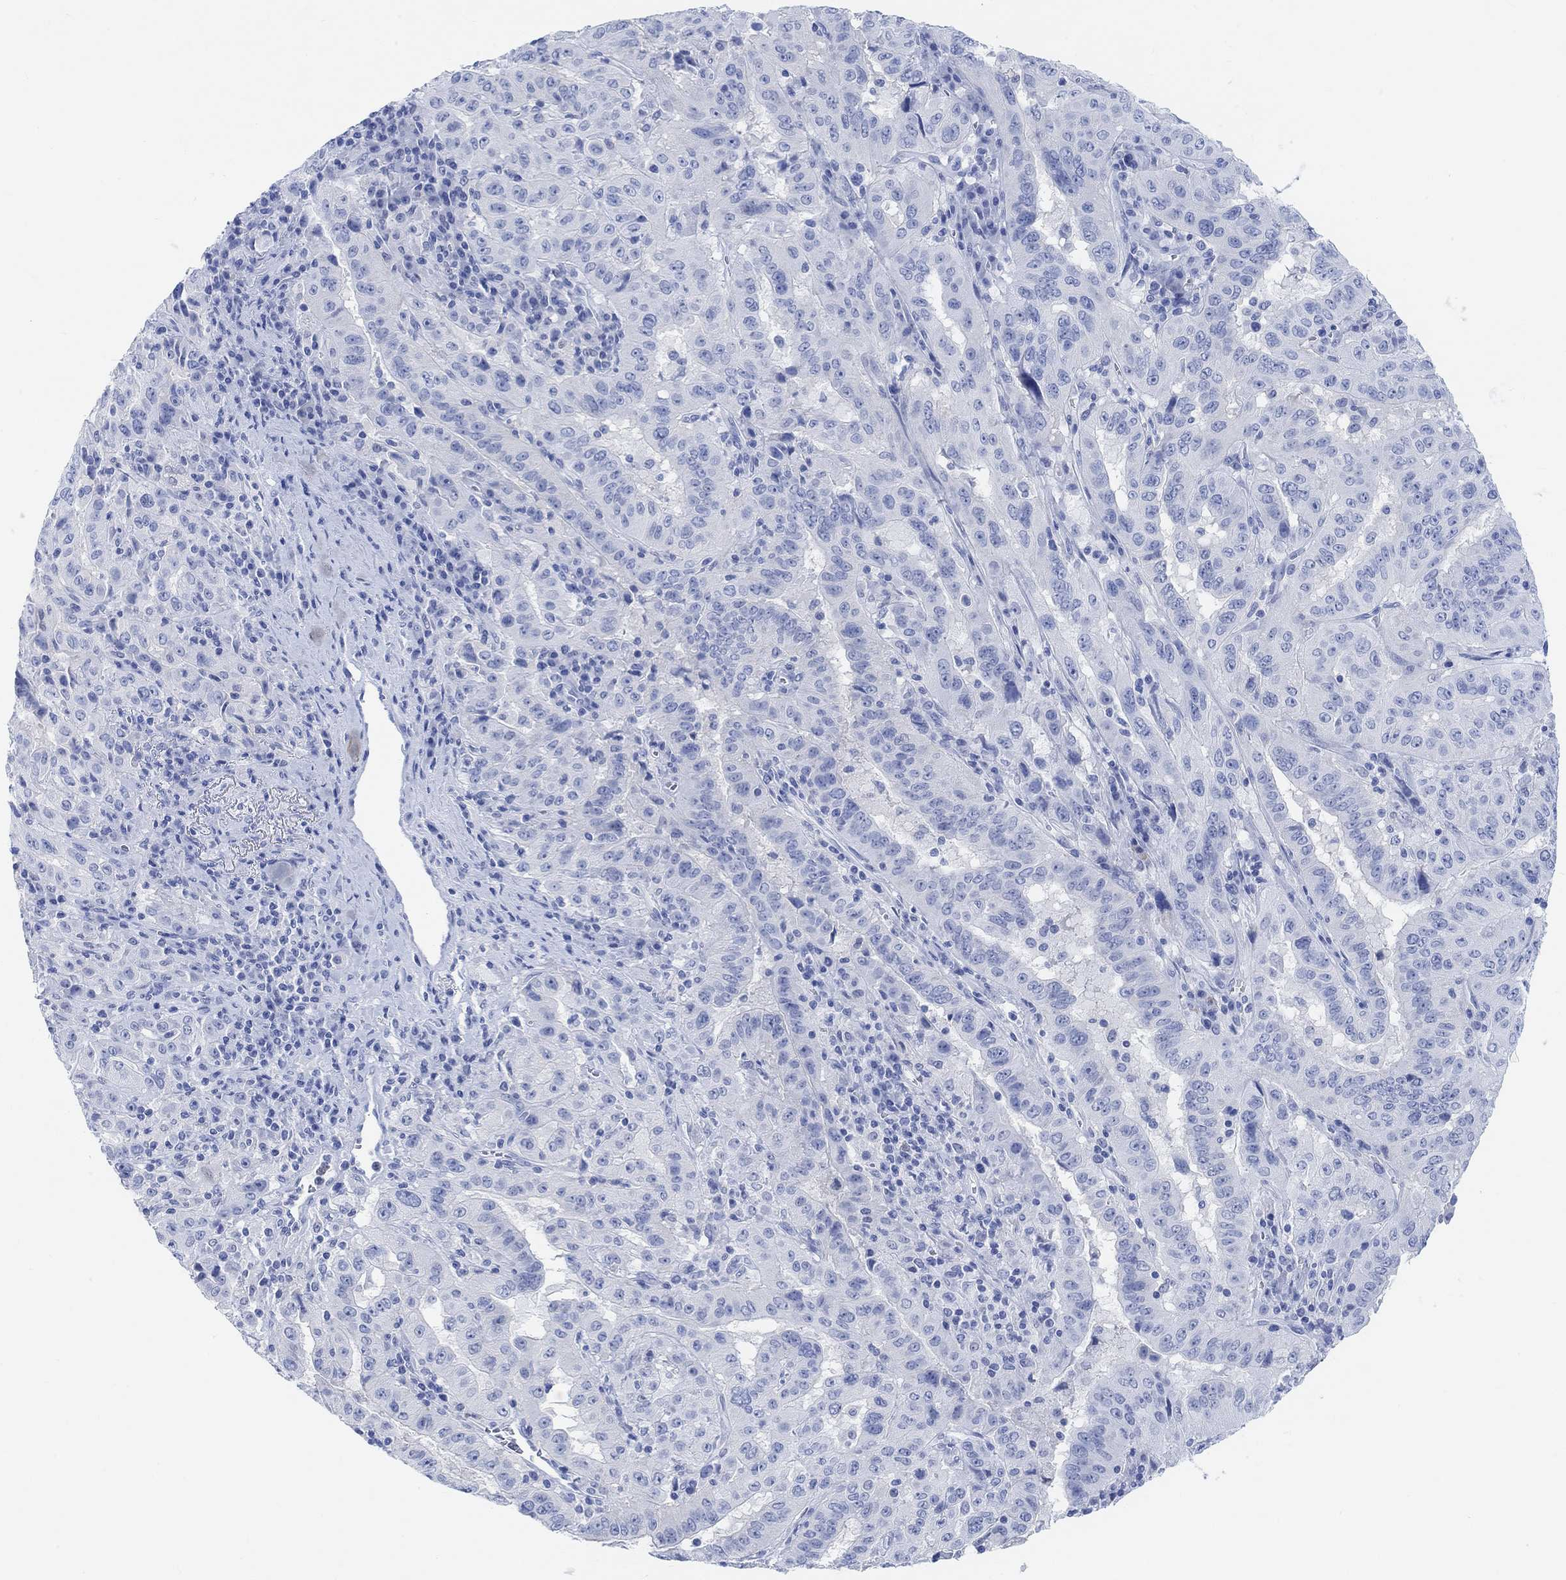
{"staining": {"intensity": "negative", "quantity": "none", "location": "none"}, "tissue": "pancreatic cancer", "cell_type": "Tumor cells", "image_type": "cancer", "snomed": [{"axis": "morphology", "description": "Adenocarcinoma, NOS"}, {"axis": "topography", "description": "Pancreas"}], "caption": "The IHC histopathology image has no significant expression in tumor cells of pancreatic adenocarcinoma tissue.", "gene": "ENO4", "patient": {"sex": "male", "age": 63}}